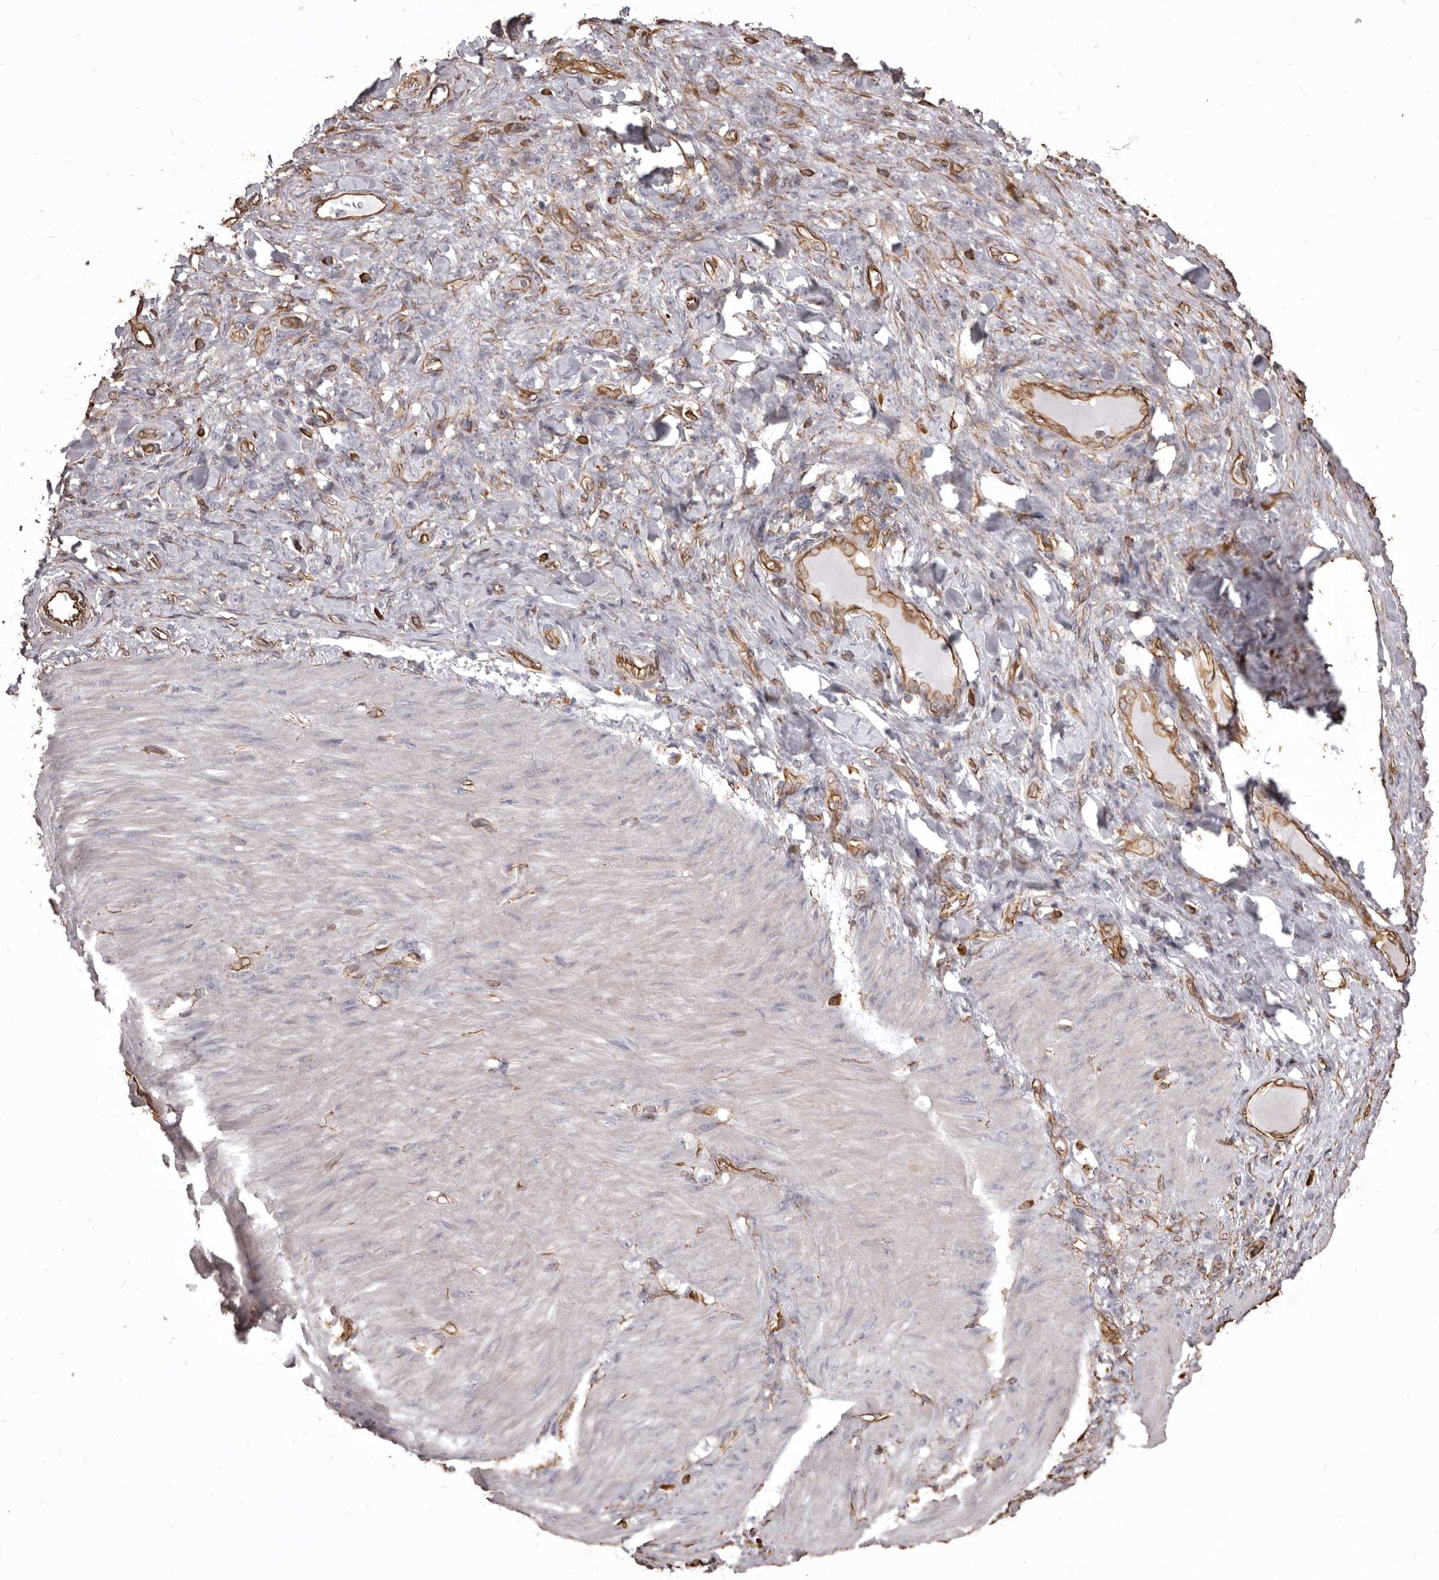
{"staining": {"intensity": "negative", "quantity": "none", "location": "none"}, "tissue": "stomach cancer", "cell_type": "Tumor cells", "image_type": "cancer", "snomed": [{"axis": "morphology", "description": "Normal tissue, NOS"}, {"axis": "morphology", "description": "Adenocarcinoma, NOS"}, {"axis": "topography", "description": "Stomach"}], "caption": "Histopathology image shows no protein positivity in tumor cells of adenocarcinoma (stomach) tissue.", "gene": "MTURN", "patient": {"sex": "male", "age": 82}}